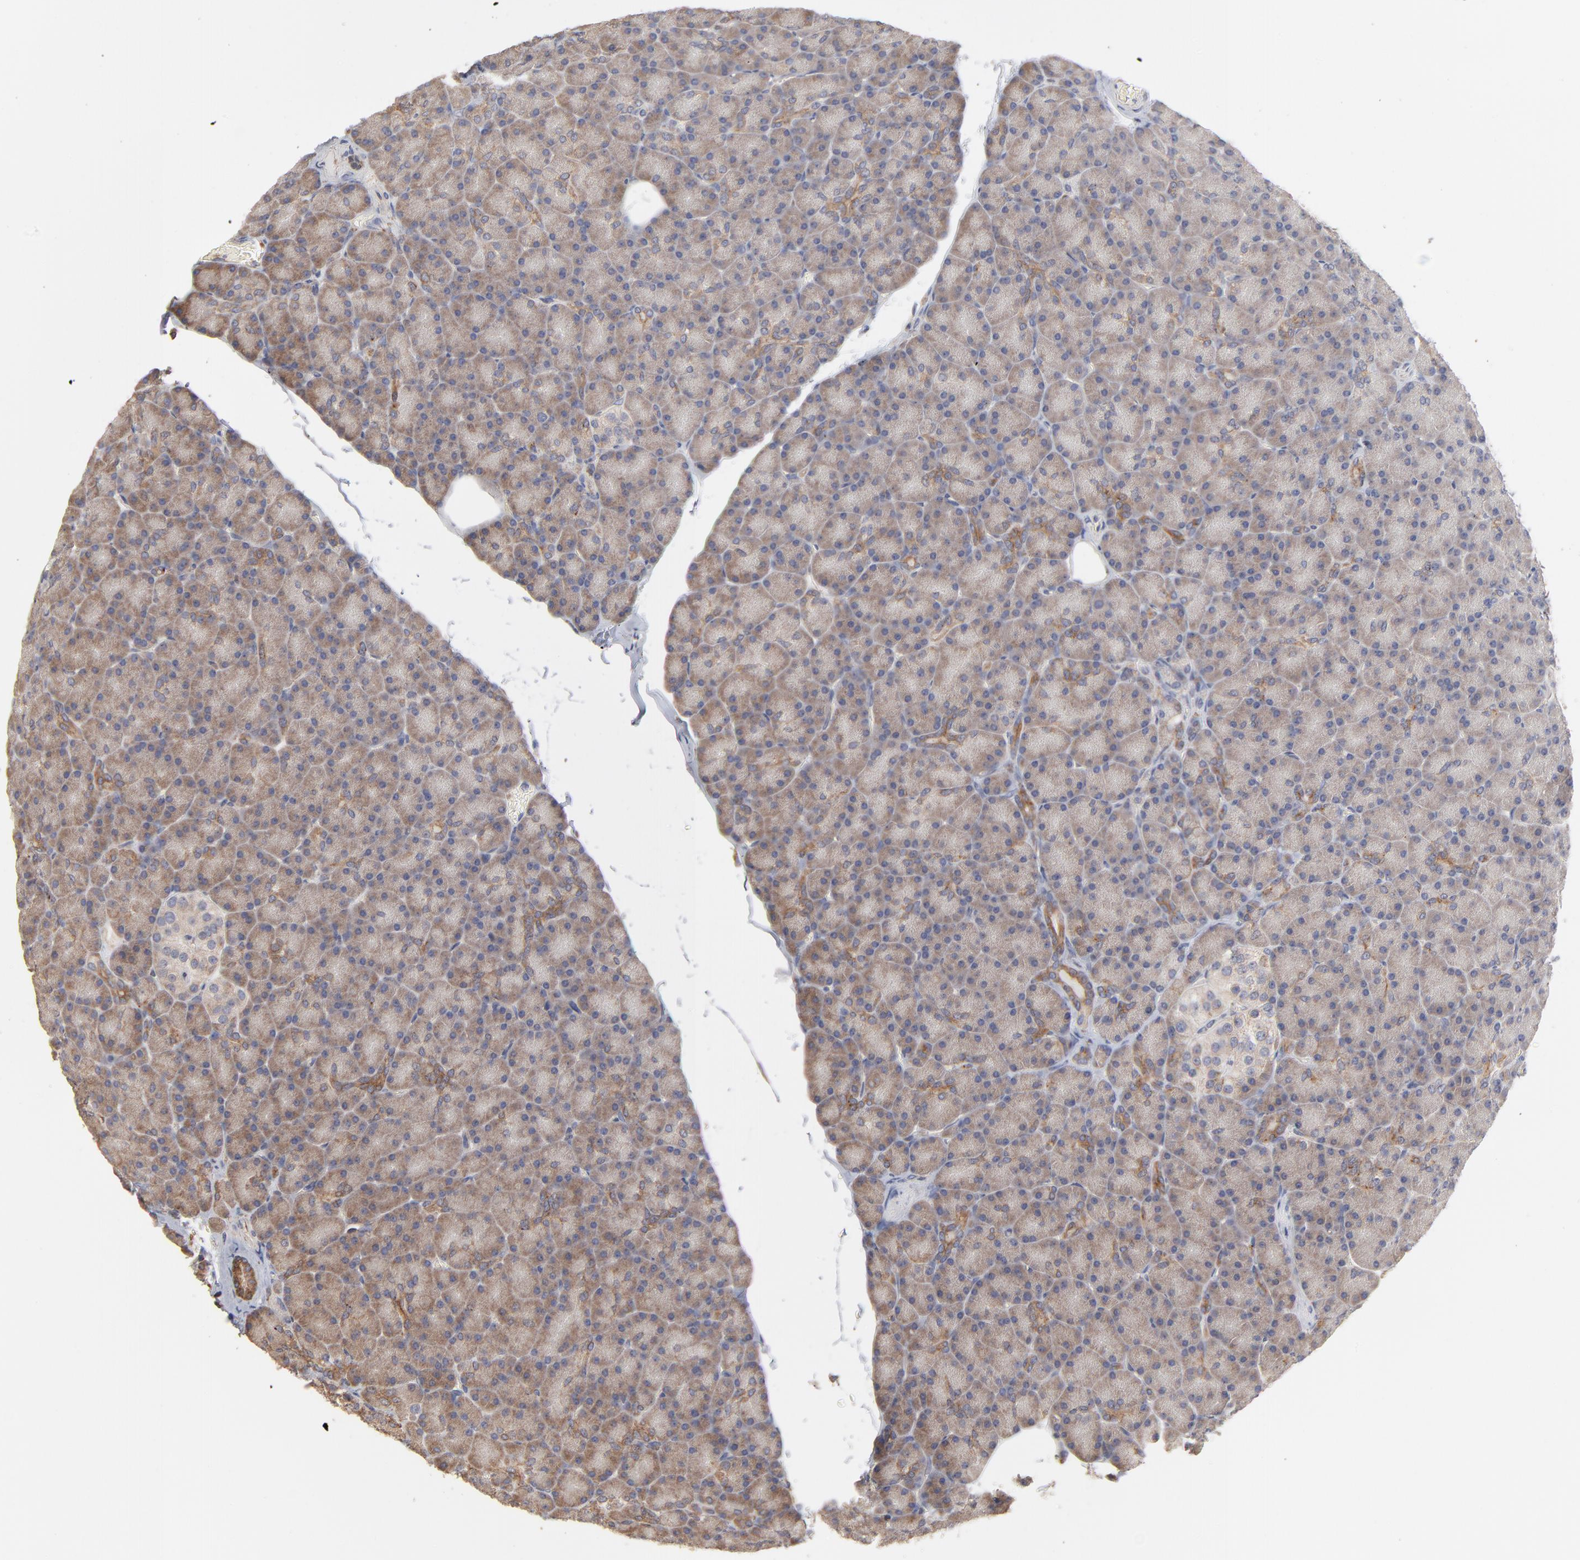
{"staining": {"intensity": "weak", "quantity": ">75%", "location": "cytoplasmic/membranous"}, "tissue": "pancreas", "cell_type": "Exocrine glandular cells", "image_type": "normal", "snomed": [{"axis": "morphology", "description": "Normal tissue, NOS"}, {"axis": "topography", "description": "Pancreas"}], "caption": "Exocrine glandular cells display low levels of weak cytoplasmic/membranous staining in approximately >75% of cells in benign pancreas.", "gene": "RNF213", "patient": {"sex": "female", "age": 43}}